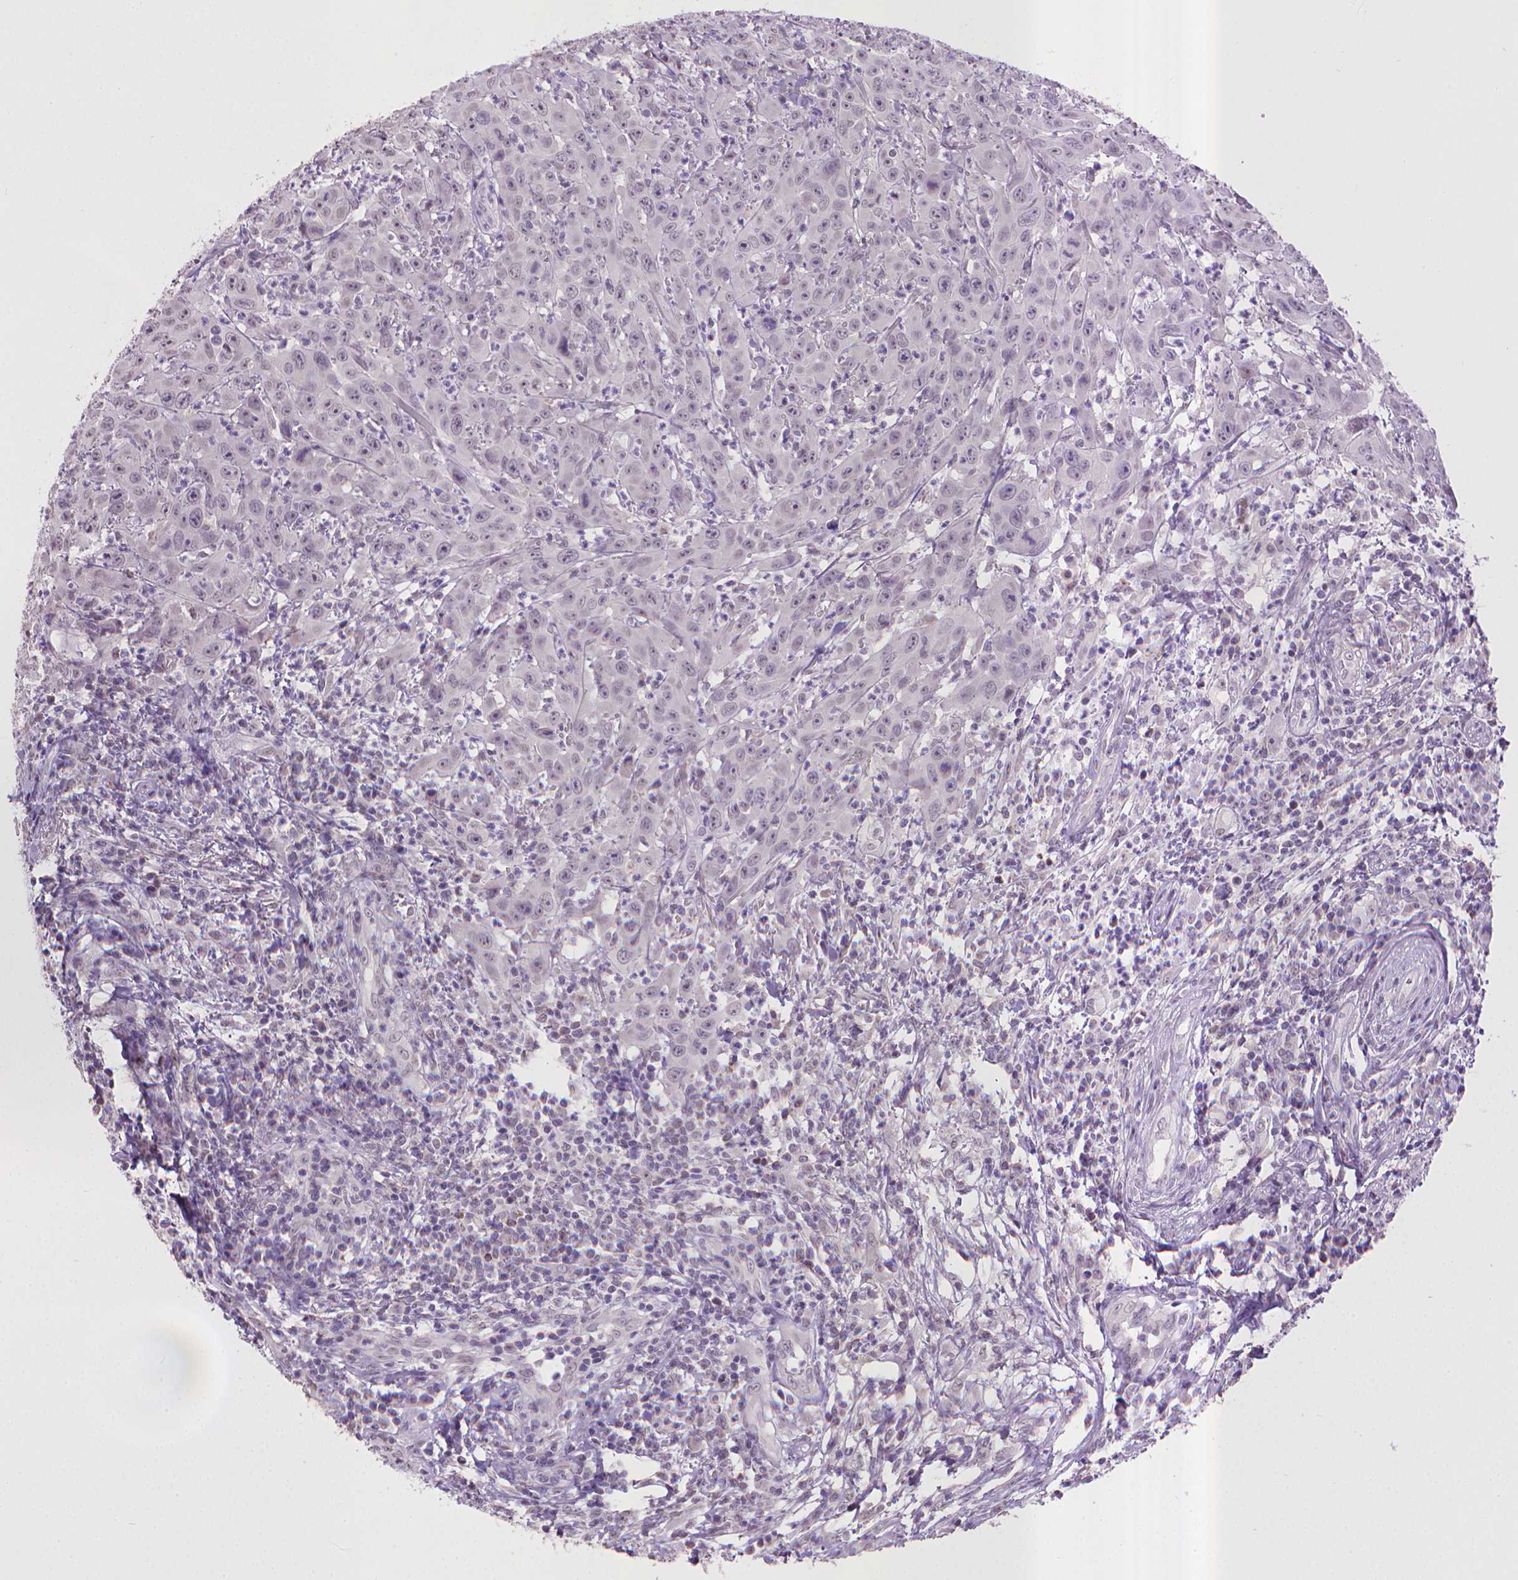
{"staining": {"intensity": "negative", "quantity": "none", "location": "none"}, "tissue": "head and neck cancer", "cell_type": "Tumor cells", "image_type": "cancer", "snomed": [{"axis": "morphology", "description": "Squamous cell carcinoma, NOS"}, {"axis": "topography", "description": "Skin"}, {"axis": "topography", "description": "Head-Neck"}], "caption": "High power microscopy image of an IHC micrograph of squamous cell carcinoma (head and neck), revealing no significant staining in tumor cells.", "gene": "KMO", "patient": {"sex": "male", "age": 80}}